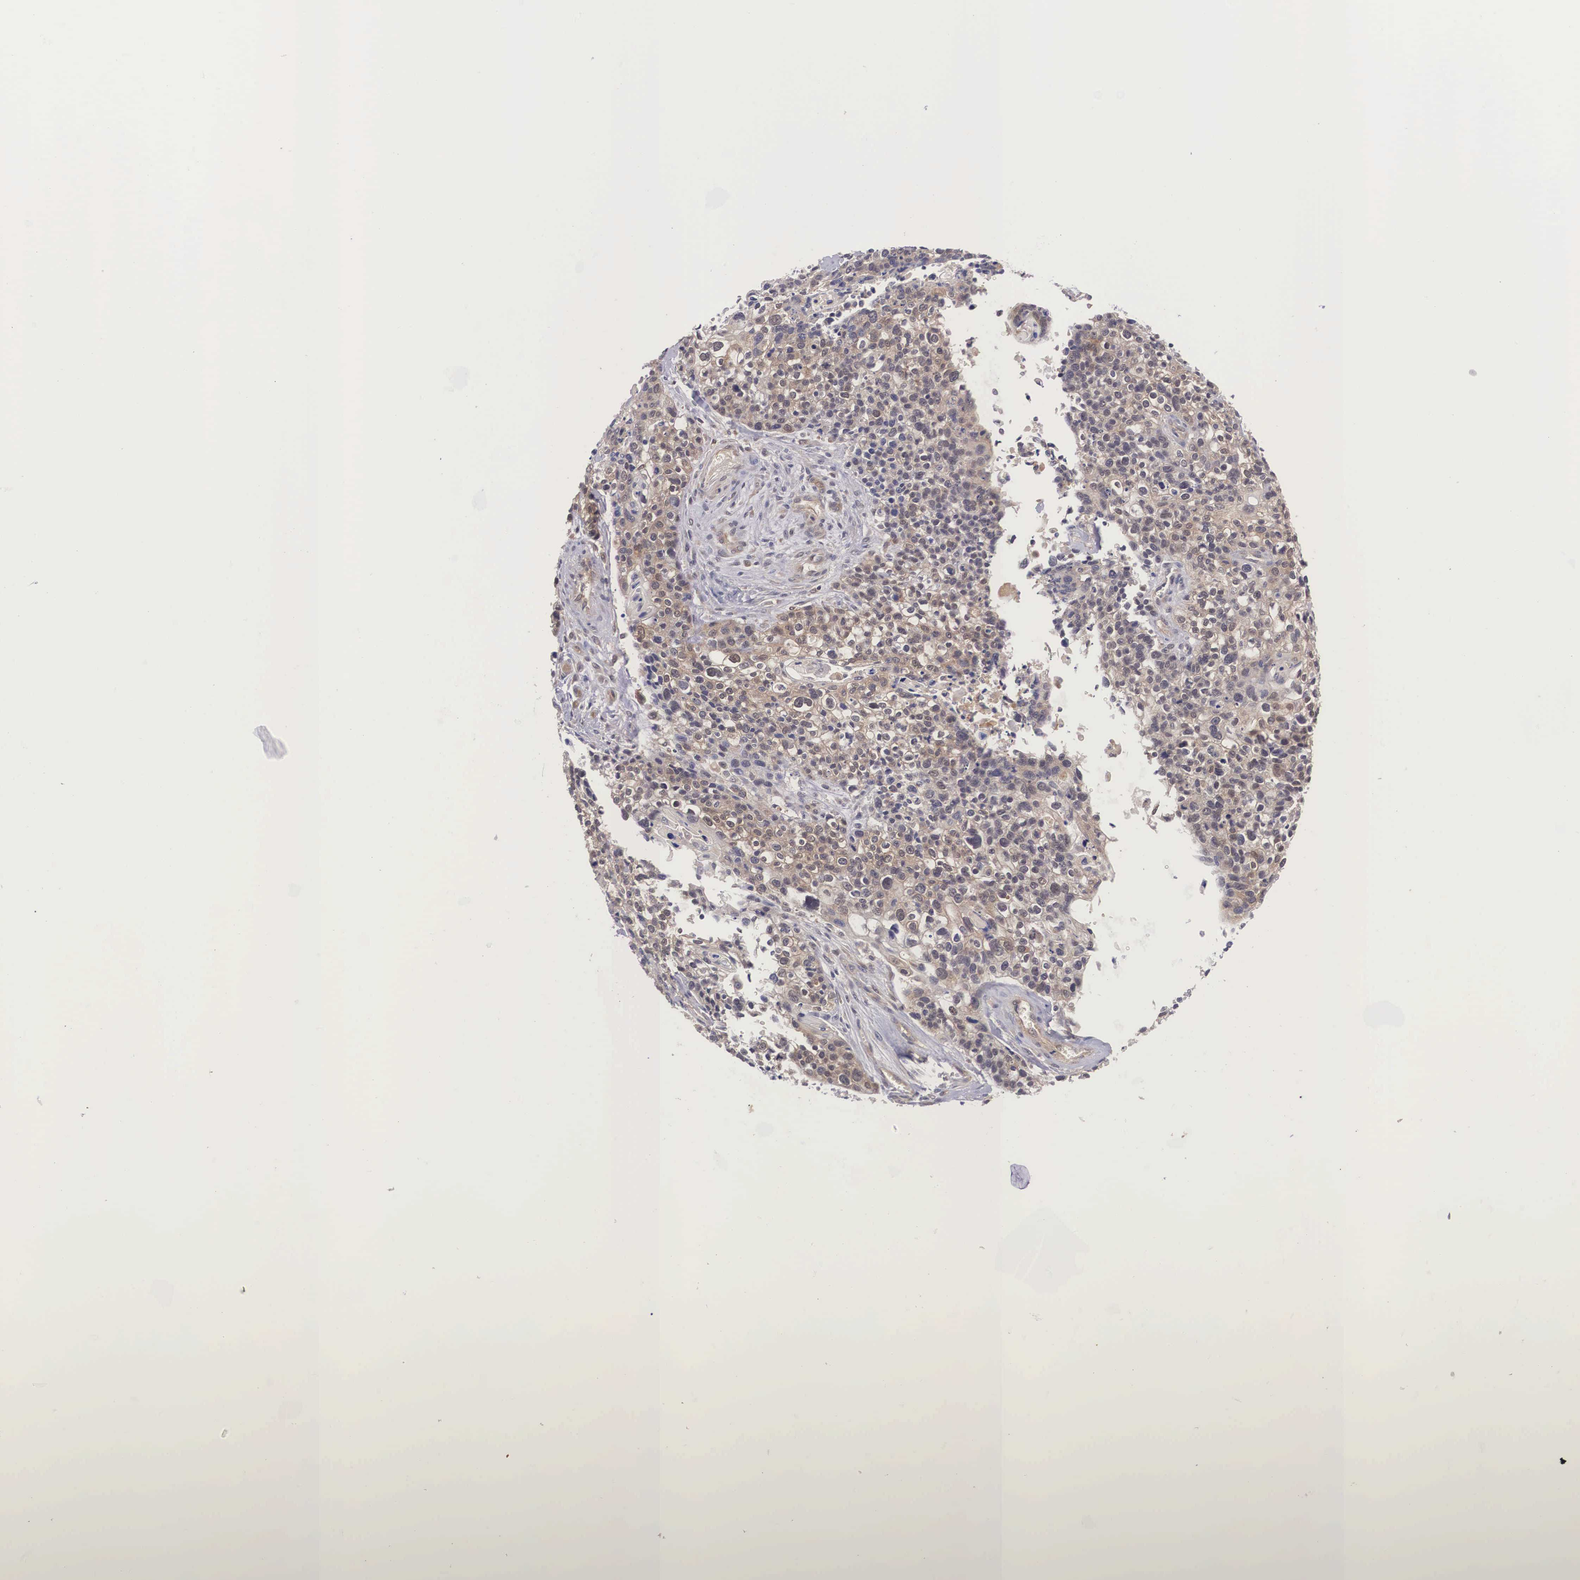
{"staining": {"intensity": "moderate", "quantity": "25%-75%", "location": "cytoplasmic/membranous"}, "tissue": "lung cancer", "cell_type": "Tumor cells", "image_type": "cancer", "snomed": [{"axis": "morphology", "description": "Squamous cell carcinoma, NOS"}, {"axis": "topography", "description": "Lymph node"}, {"axis": "topography", "description": "Lung"}], "caption": "Protein expression analysis of squamous cell carcinoma (lung) reveals moderate cytoplasmic/membranous expression in approximately 25%-75% of tumor cells. (DAB IHC with brightfield microscopy, high magnification).", "gene": "IGBP1", "patient": {"sex": "male", "age": 74}}